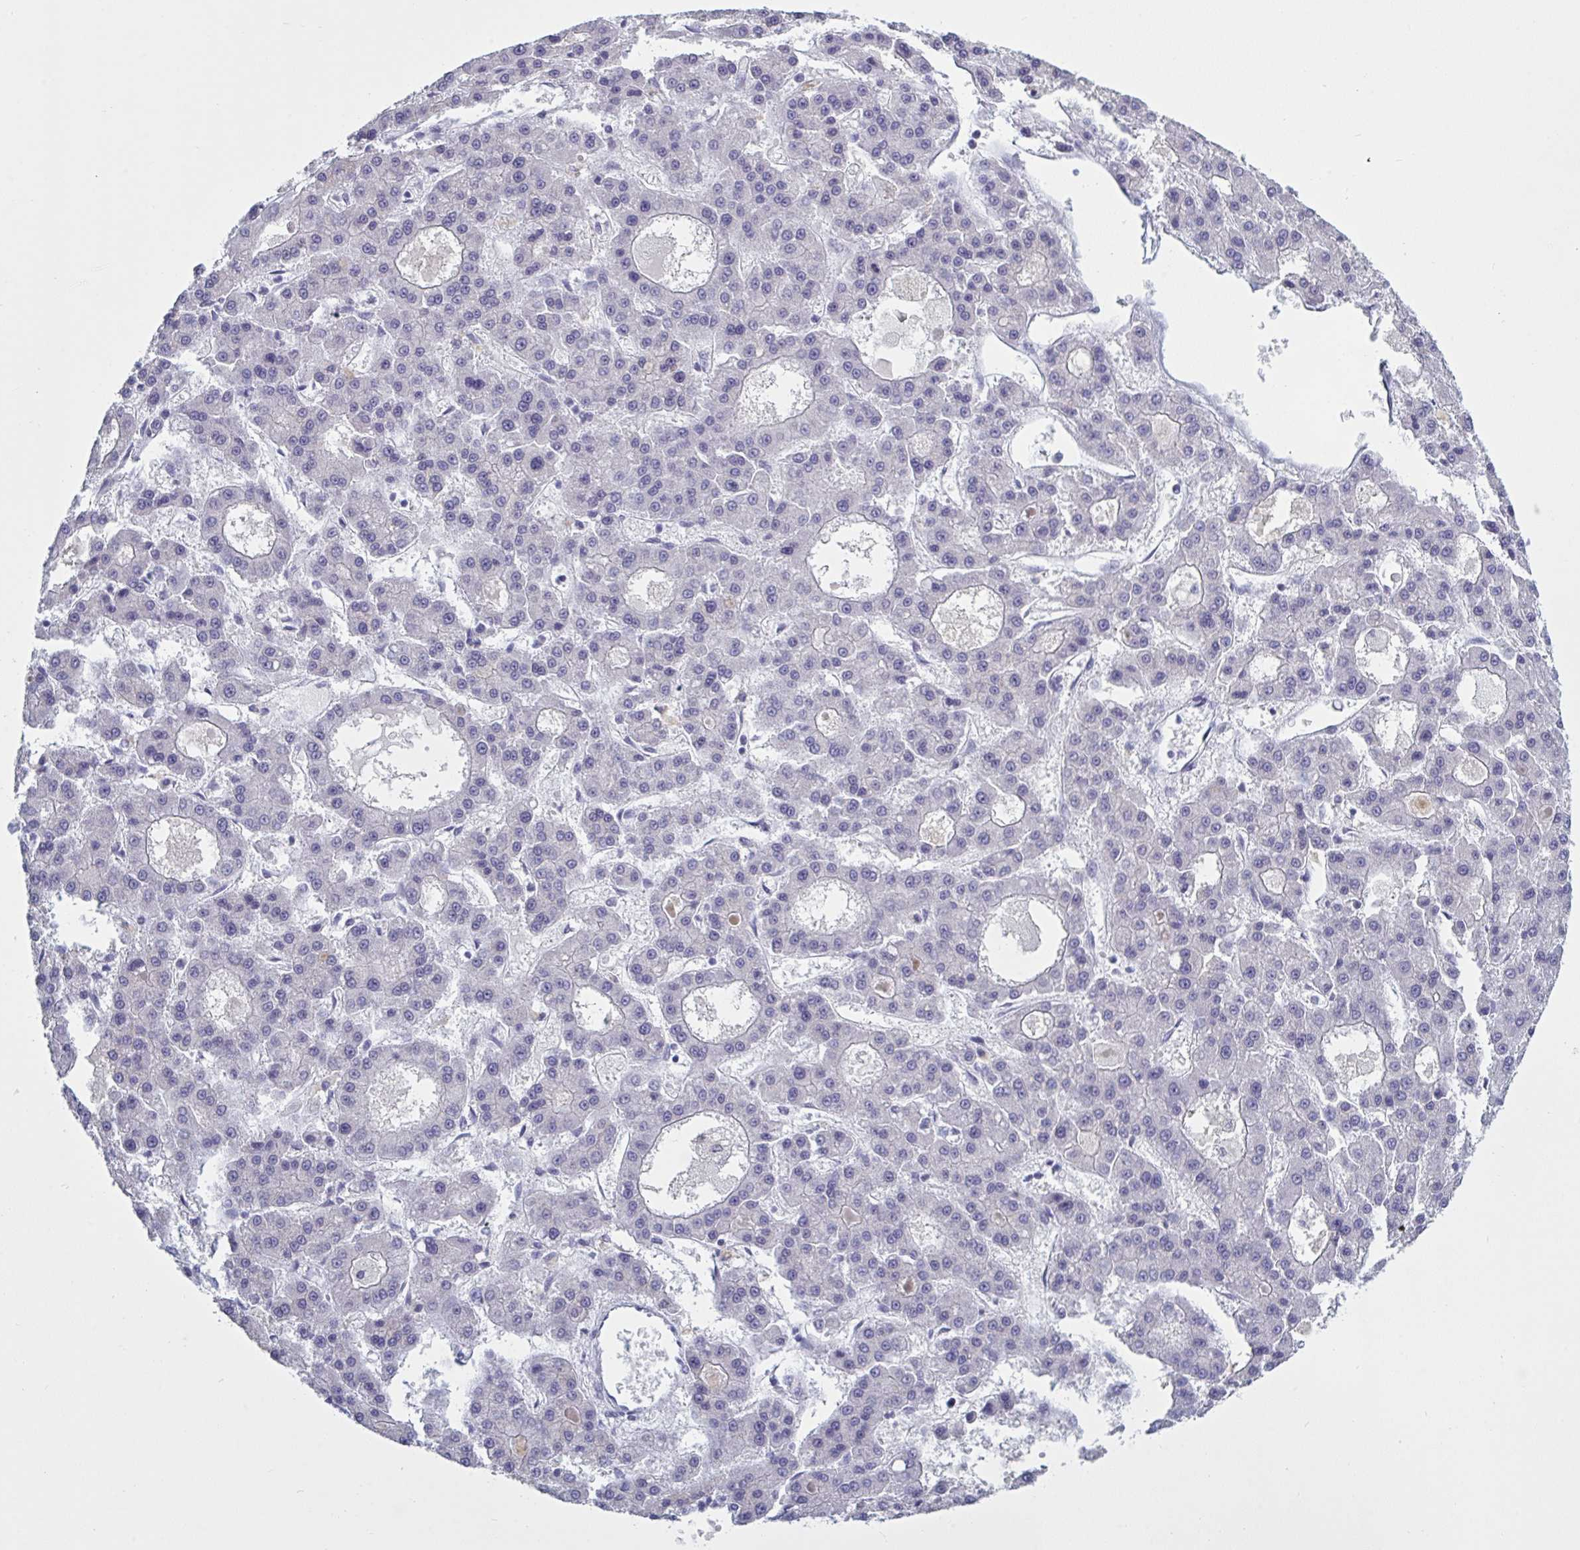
{"staining": {"intensity": "negative", "quantity": "none", "location": "none"}, "tissue": "liver cancer", "cell_type": "Tumor cells", "image_type": "cancer", "snomed": [{"axis": "morphology", "description": "Carcinoma, Hepatocellular, NOS"}, {"axis": "topography", "description": "Liver"}], "caption": "This is an IHC photomicrograph of human liver cancer. There is no staining in tumor cells.", "gene": "NDUFC2", "patient": {"sex": "male", "age": 70}}